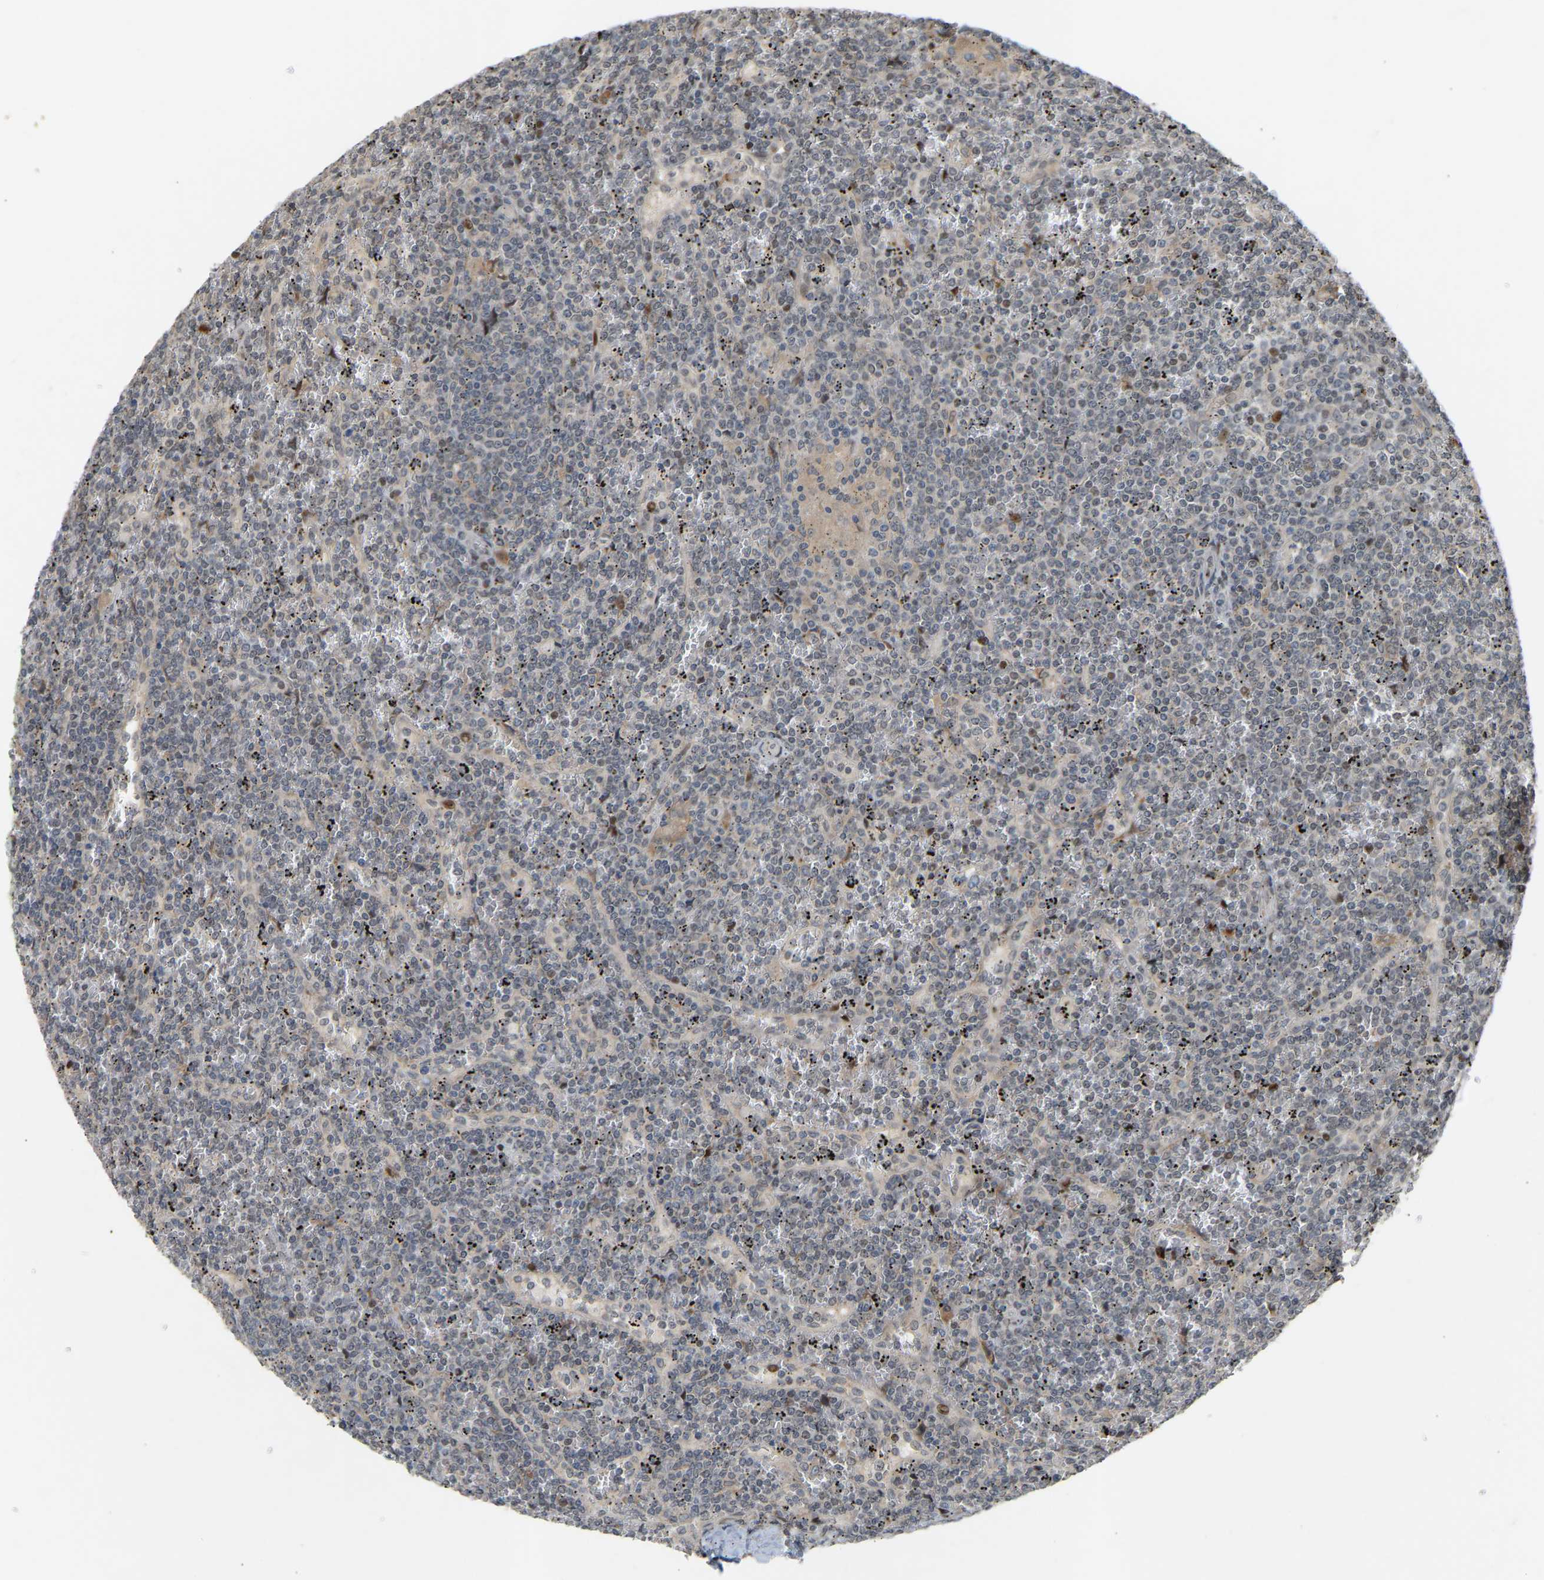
{"staining": {"intensity": "moderate", "quantity": "<25%", "location": "nuclear"}, "tissue": "lymphoma", "cell_type": "Tumor cells", "image_type": "cancer", "snomed": [{"axis": "morphology", "description": "Malignant lymphoma, non-Hodgkin's type, Low grade"}, {"axis": "topography", "description": "Spleen"}], "caption": "Lymphoma stained with a protein marker reveals moderate staining in tumor cells.", "gene": "PTPN4", "patient": {"sex": "female", "age": 19}}